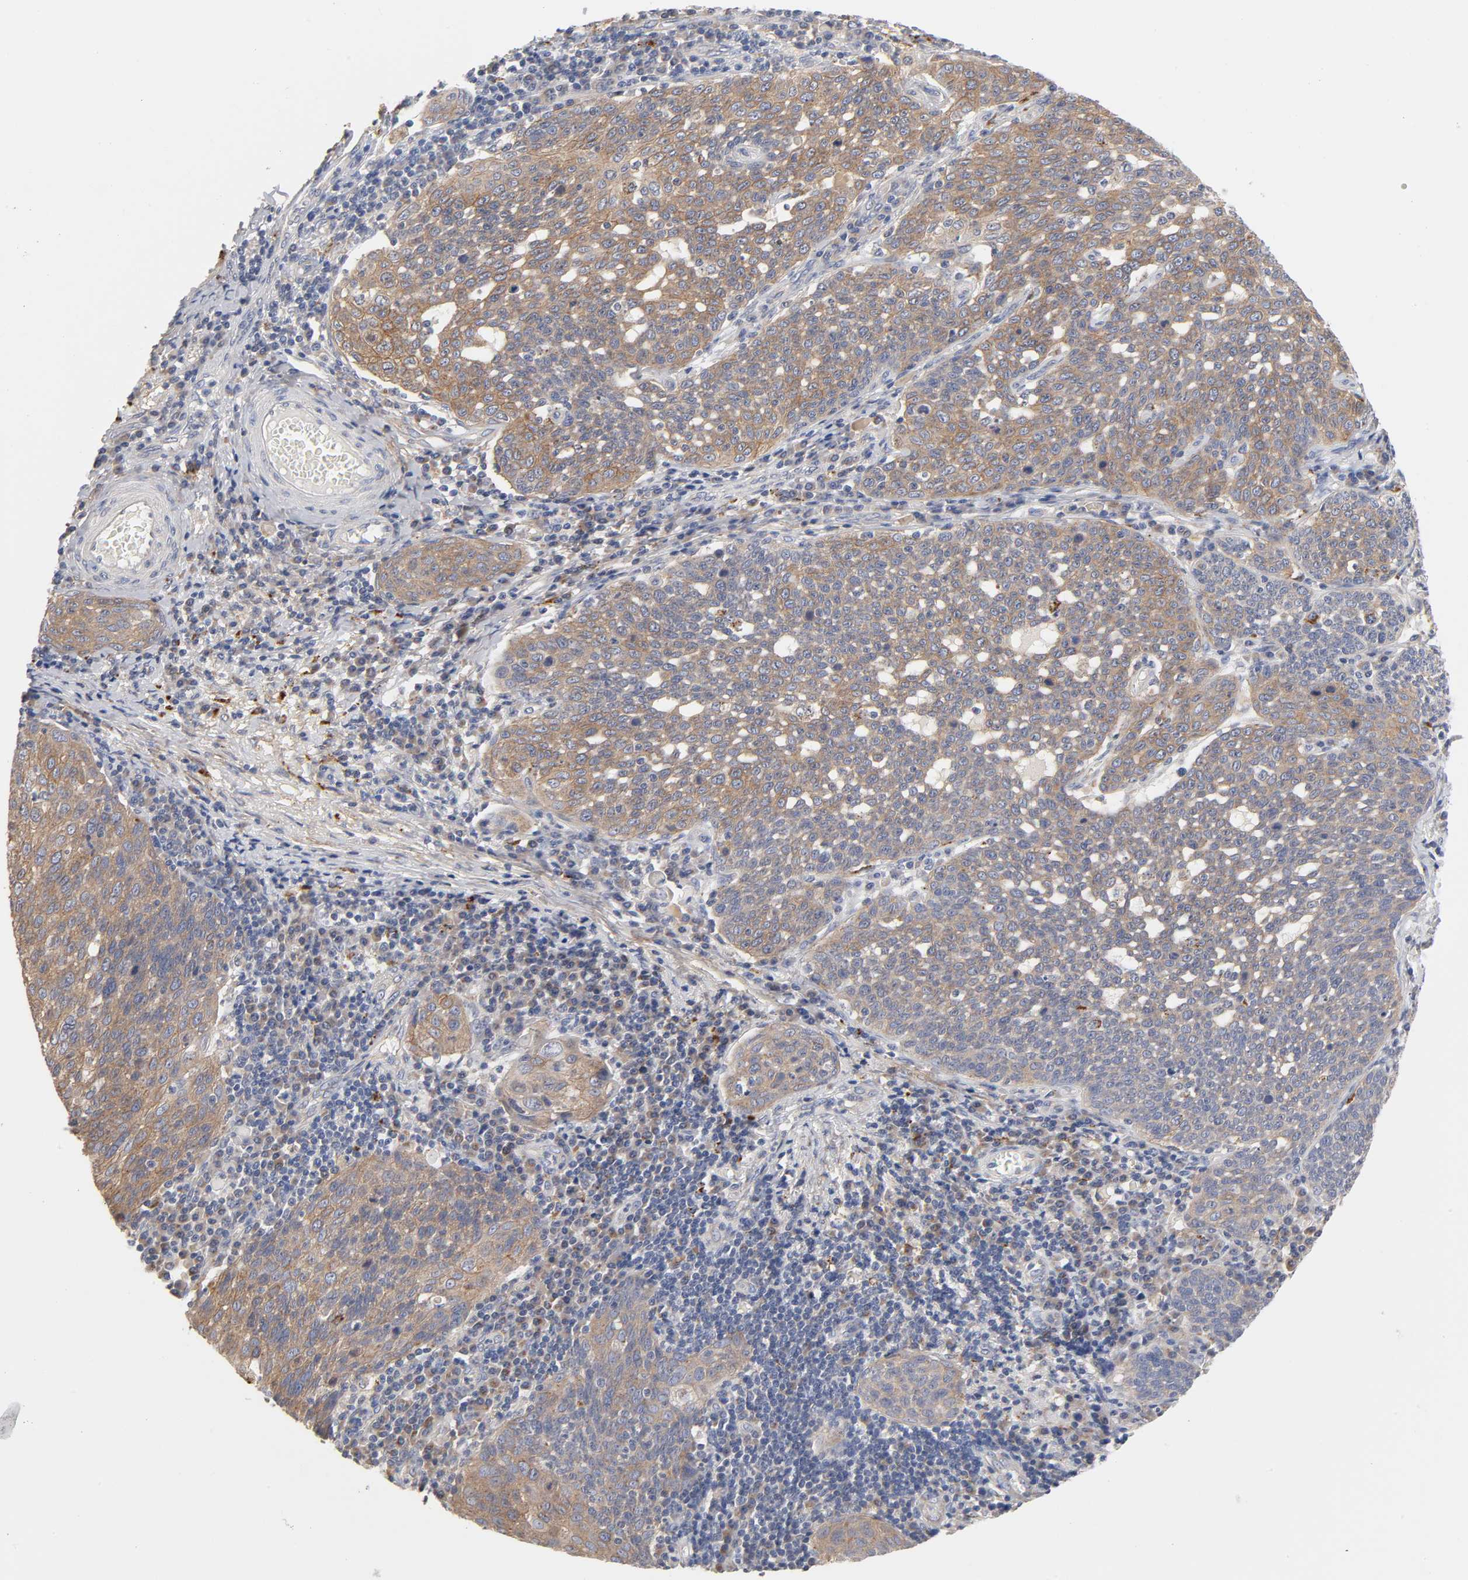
{"staining": {"intensity": "moderate", "quantity": ">75%", "location": "cytoplasmic/membranous"}, "tissue": "cervical cancer", "cell_type": "Tumor cells", "image_type": "cancer", "snomed": [{"axis": "morphology", "description": "Squamous cell carcinoma, NOS"}, {"axis": "topography", "description": "Cervix"}], "caption": "The histopathology image reveals immunohistochemical staining of cervical squamous cell carcinoma. There is moderate cytoplasmic/membranous positivity is seen in approximately >75% of tumor cells. (DAB IHC with brightfield microscopy, high magnification).", "gene": "C17orf75", "patient": {"sex": "female", "age": 34}}